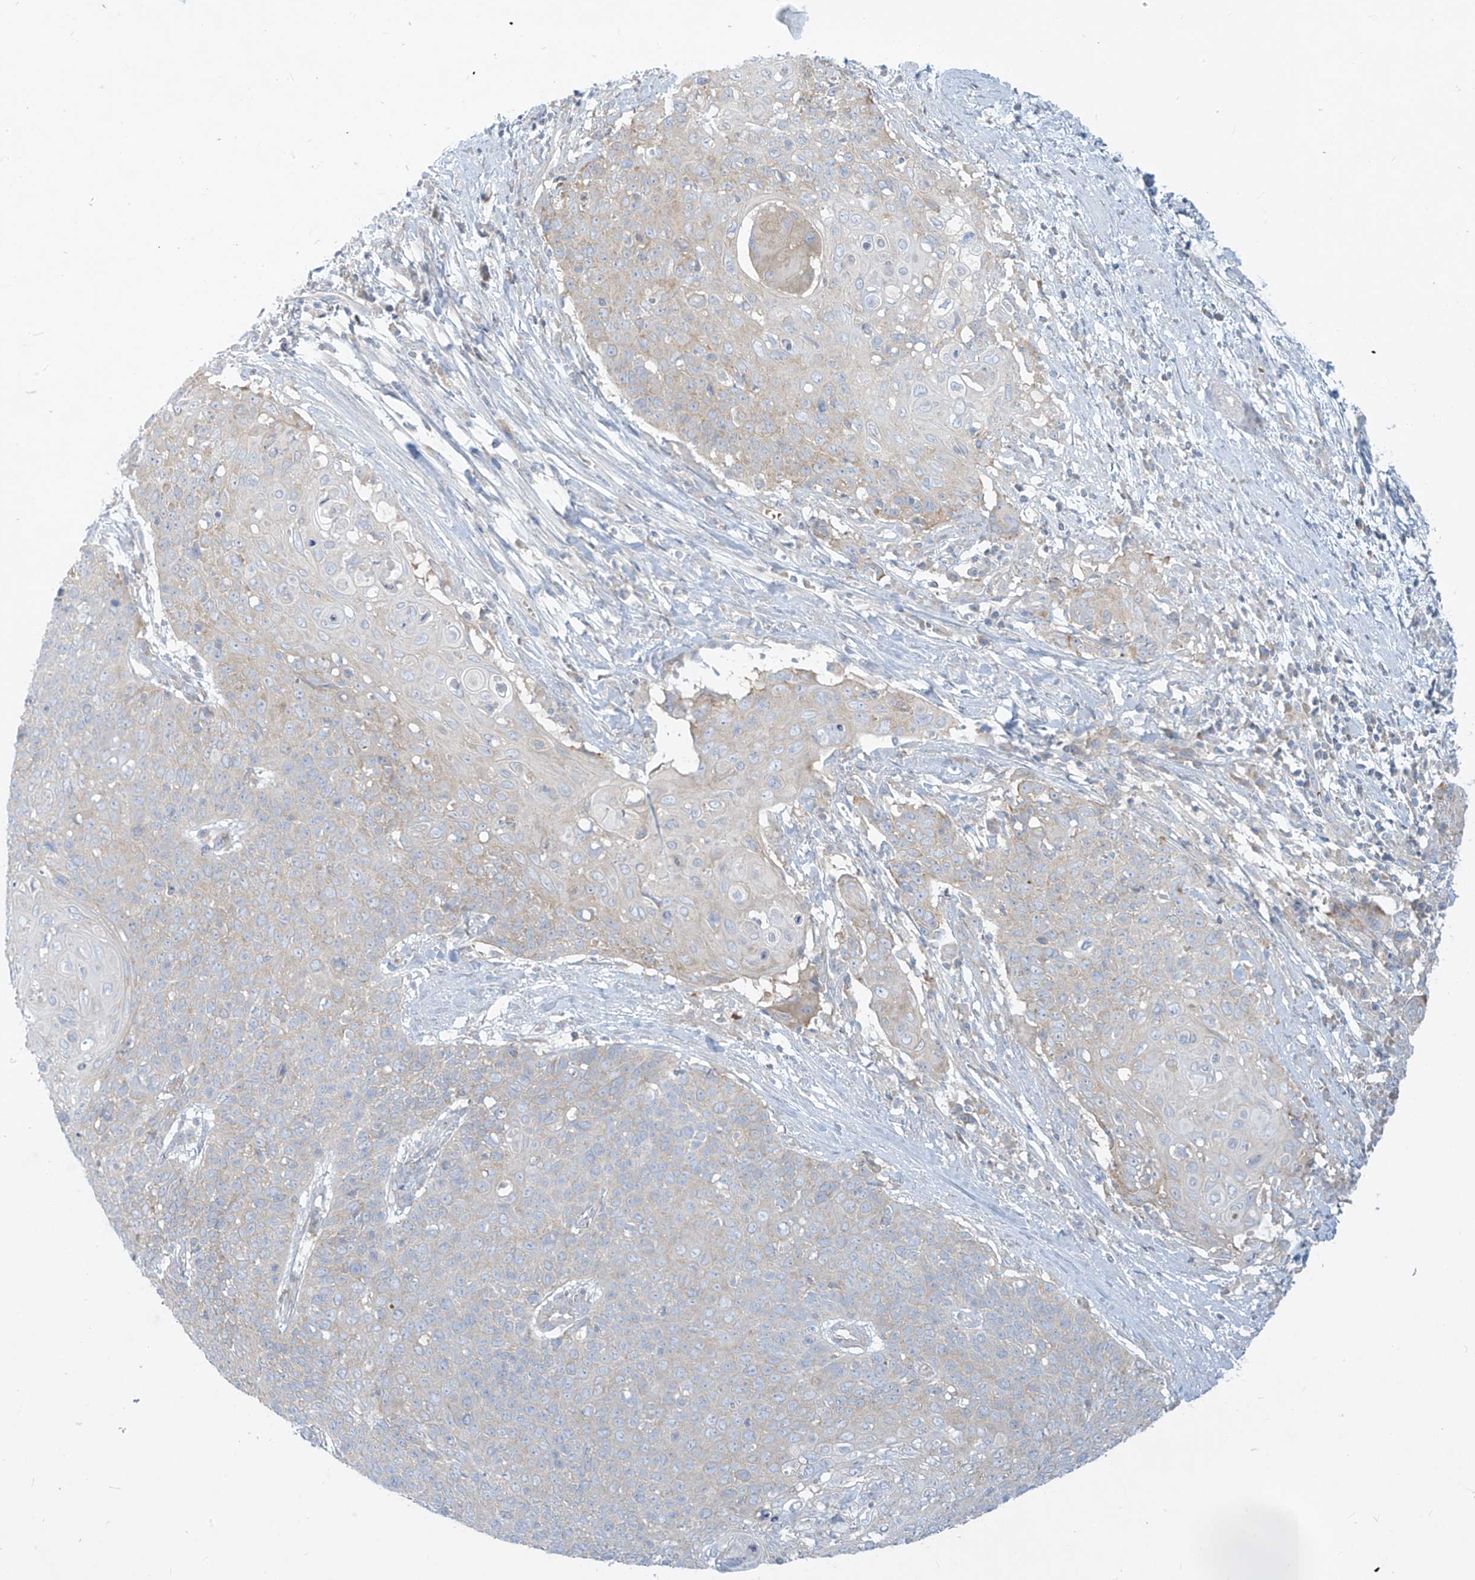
{"staining": {"intensity": "weak", "quantity": "<25%", "location": "cytoplasmic/membranous"}, "tissue": "cervical cancer", "cell_type": "Tumor cells", "image_type": "cancer", "snomed": [{"axis": "morphology", "description": "Squamous cell carcinoma, NOS"}, {"axis": "topography", "description": "Cervix"}], "caption": "IHC photomicrograph of neoplastic tissue: human cervical cancer stained with DAB (3,3'-diaminobenzidine) reveals no significant protein positivity in tumor cells. (DAB (3,3'-diaminobenzidine) immunohistochemistry (IHC) visualized using brightfield microscopy, high magnification).", "gene": "DGKQ", "patient": {"sex": "female", "age": 39}}